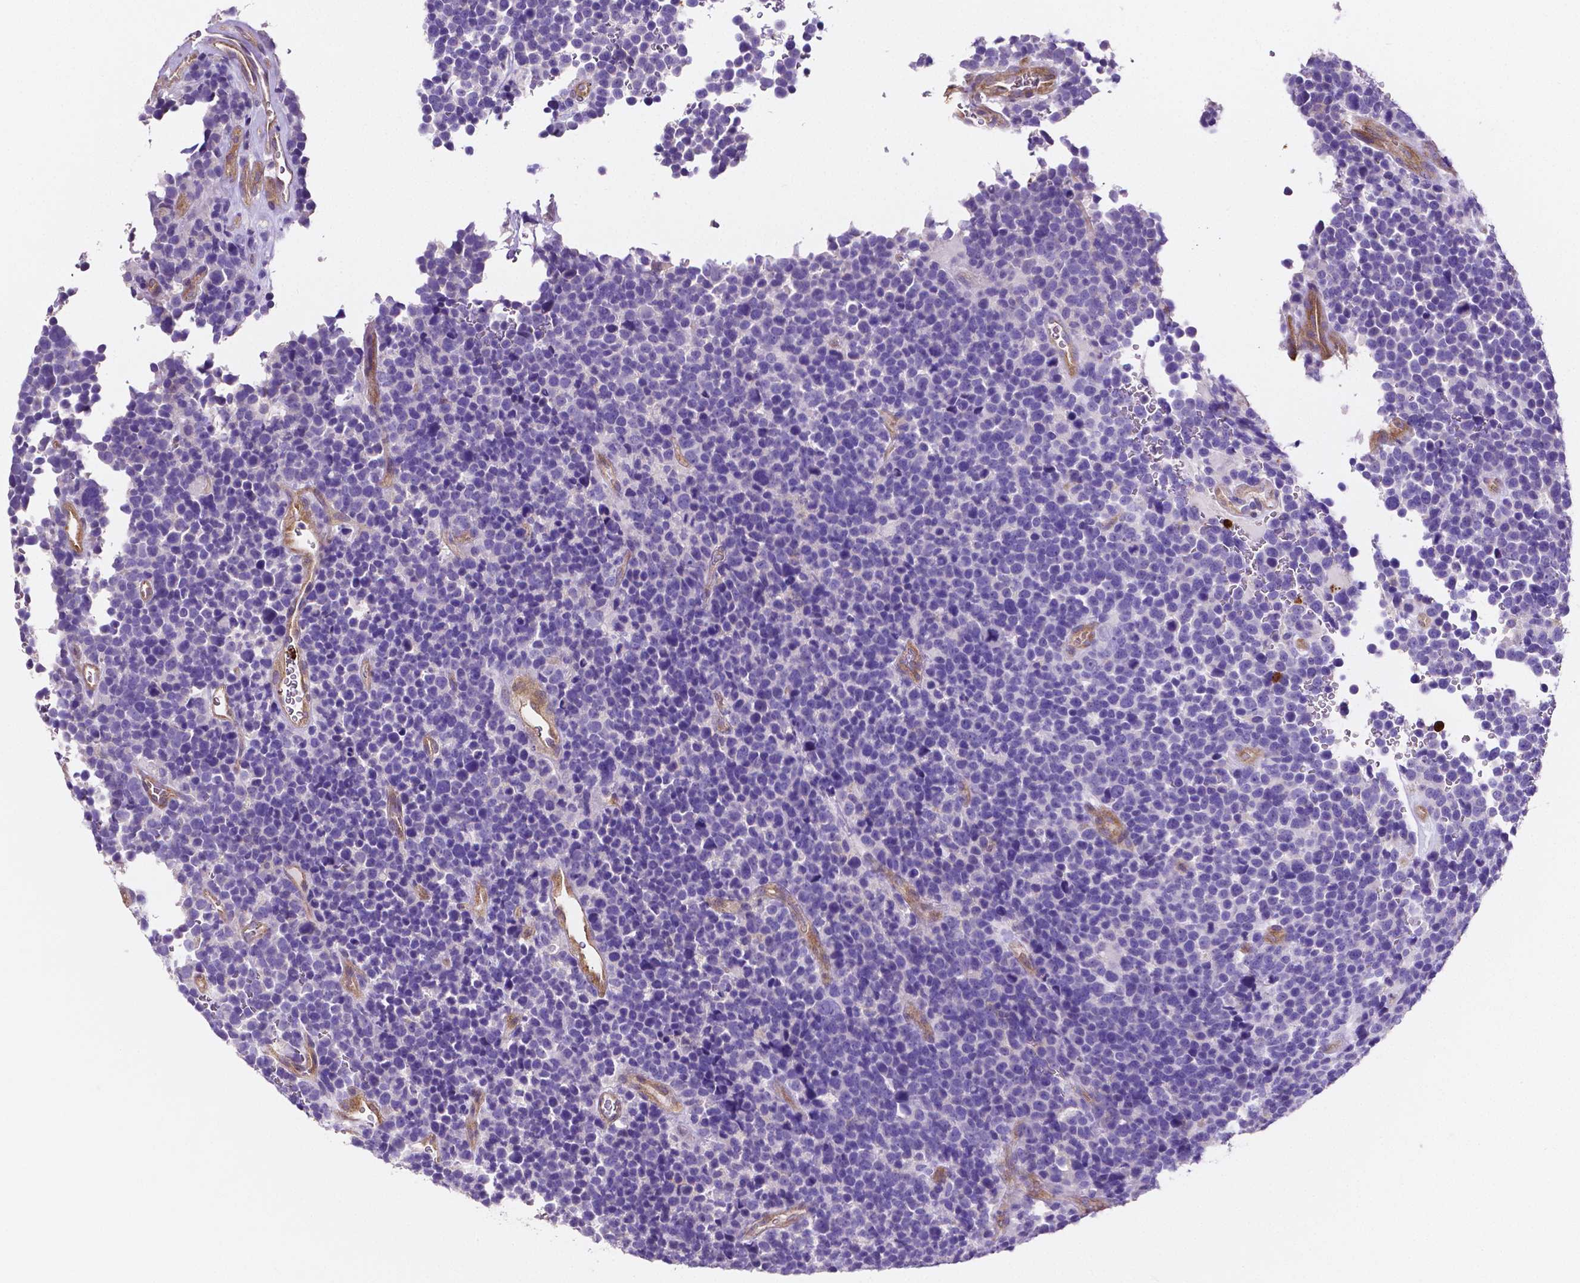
{"staining": {"intensity": "negative", "quantity": "none", "location": "none"}, "tissue": "glioma", "cell_type": "Tumor cells", "image_type": "cancer", "snomed": [{"axis": "morphology", "description": "Glioma, malignant, High grade"}, {"axis": "topography", "description": "Brain"}], "caption": "Immunohistochemical staining of human glioma reveals no significant staining in tumor cells.", "gene": "MMP9", "patient": {"sex": "male", "age": 33}}